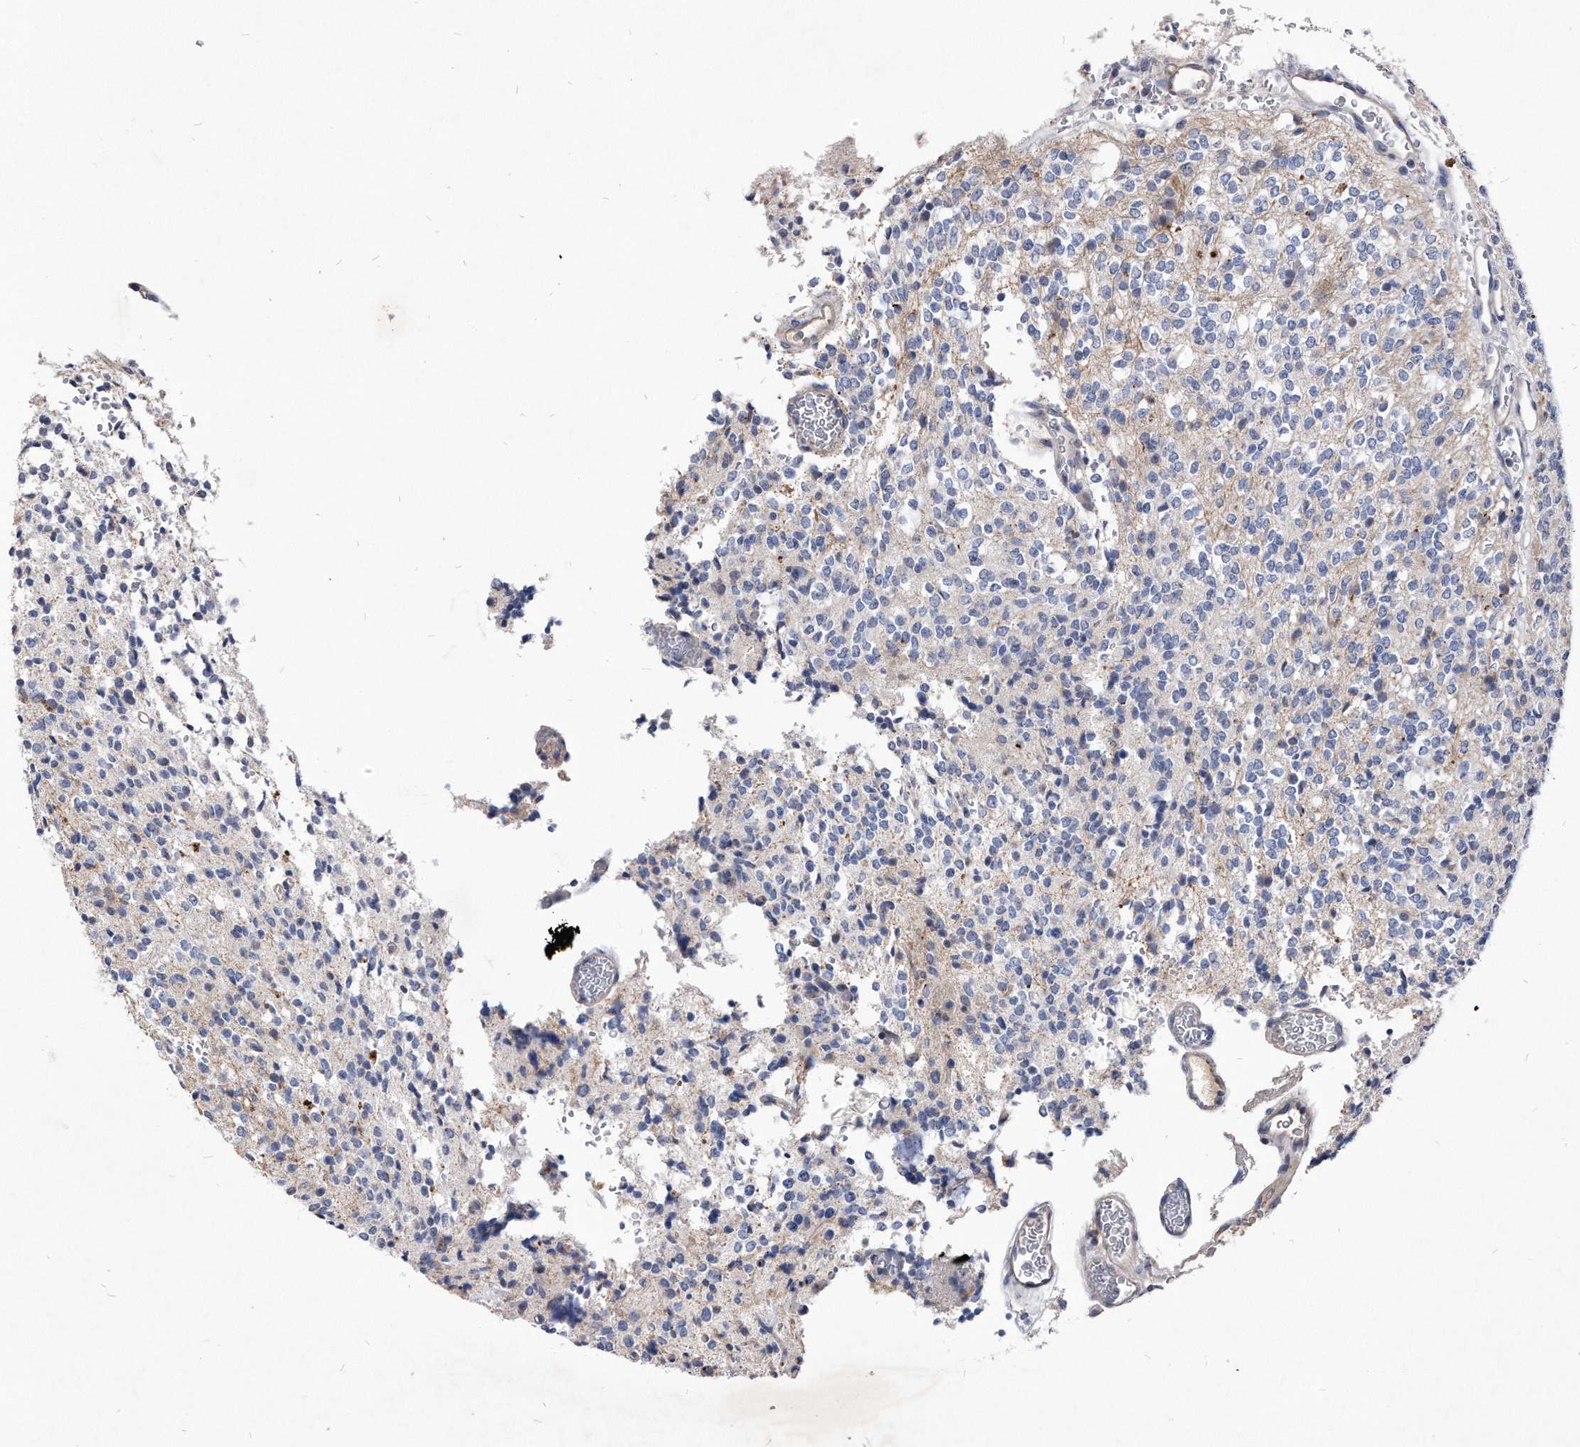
{"staining": {"intensity": "negative", "quantity": "none", "location": "none"}, "tissue": "glioma", "cell_type": "Tumor cells", "image_type": "cancer", "snomed": [{"axis": "morphology", "description": "Glioma, malignant, High grade"}, {"axis": "topography", "description": "Brain"}], "caption": "Immunohistochemistry photomicrograph of neoplastic tissue: human malignant glioma (high-grade) stained with DAB demonstrates no significant protein staining in tumor cells.", "gene": "MGAT4A", "patient": {"sex": "male", "age": 34}}